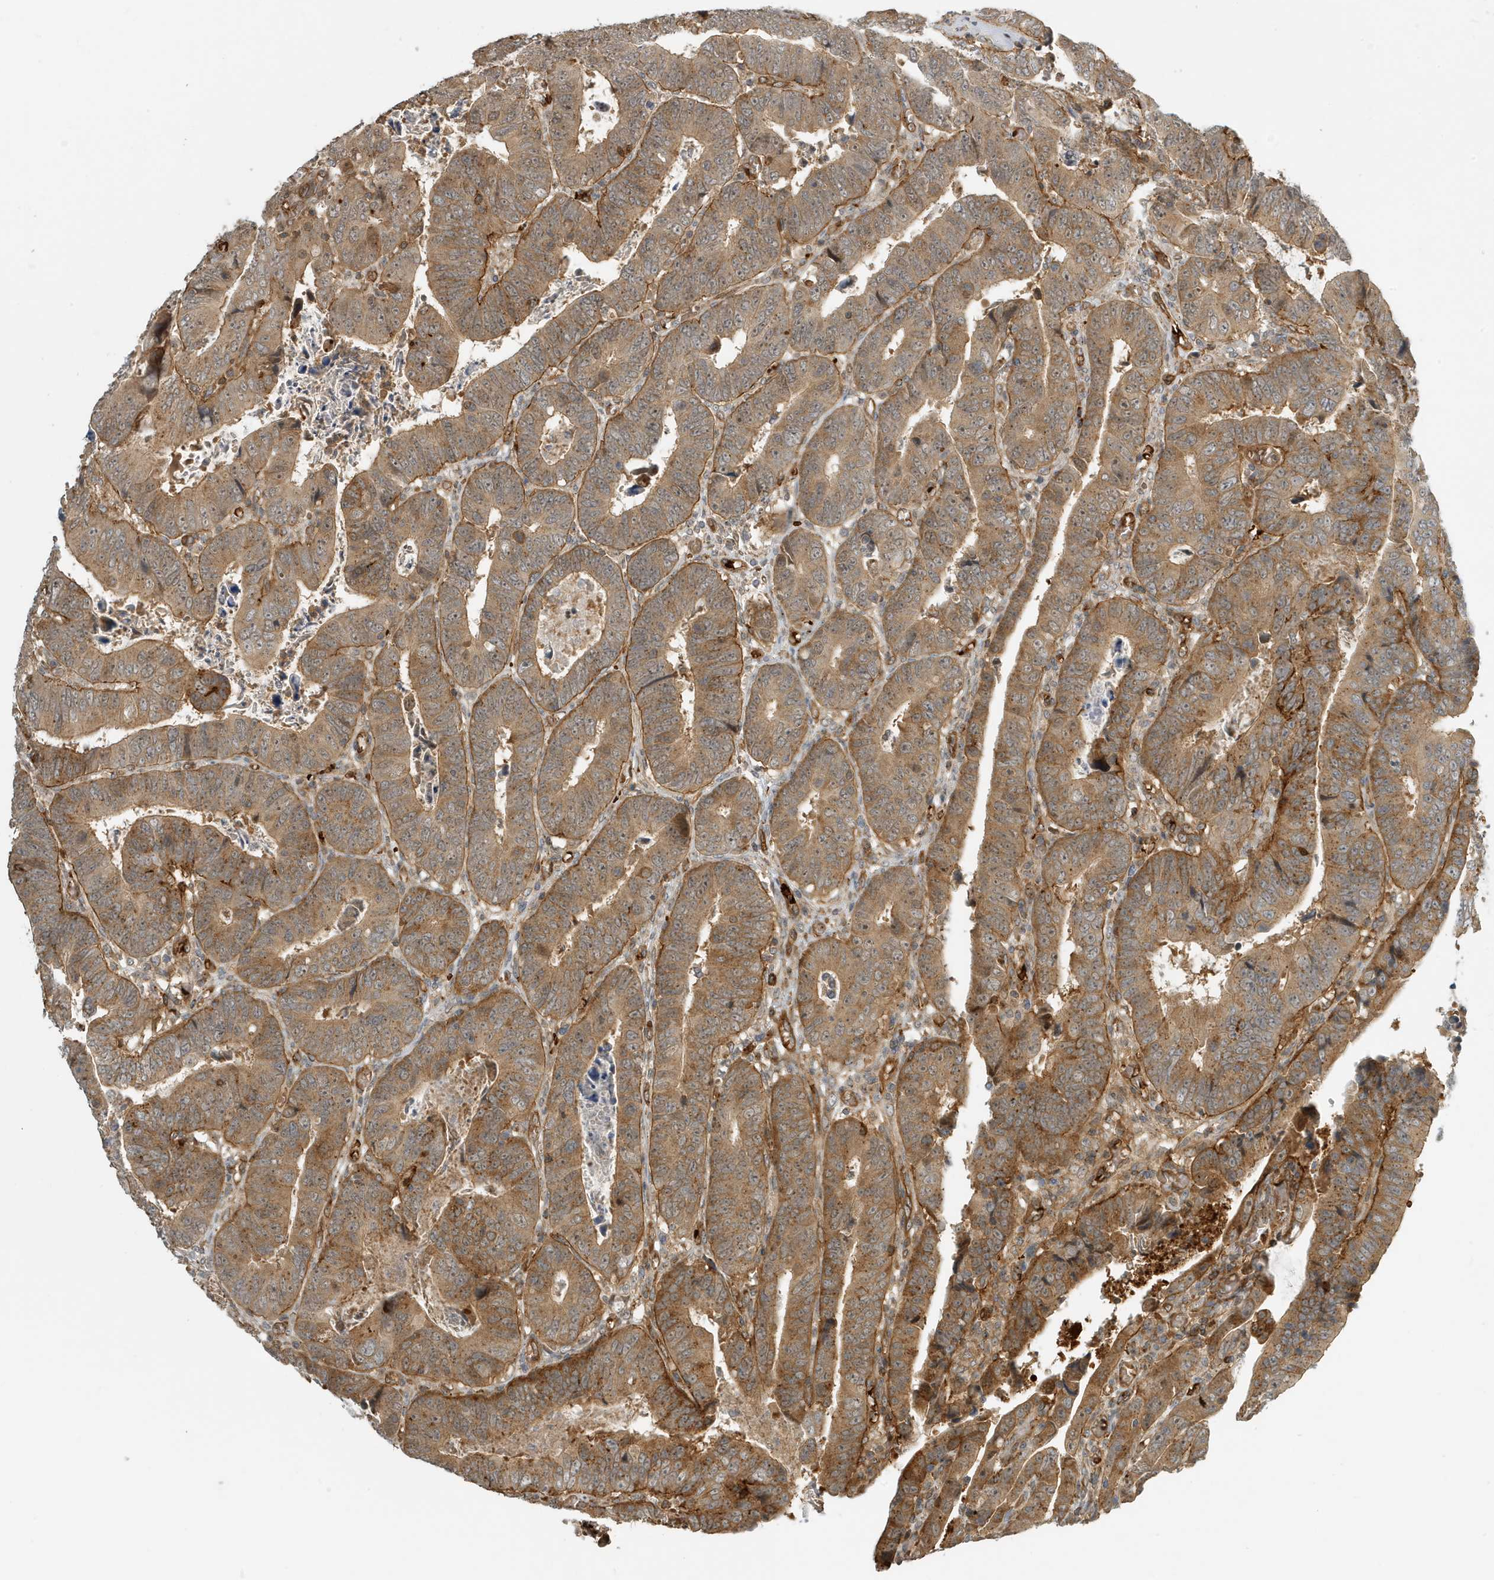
{"staining": {"intensity": "moderate", "quantity": ">75%", "location": "cytoplasmic/membranous"}, "tissue": "colorectal cancer", "cell_type": "Tumor cells", "image_type": "cancer", "snomed": [{"axis": "morphology", "description": "Normal tissue, NOS"}, {"axis": "morphology", "description": "Adenocarcinoma, NOS"}, {"axis": "topography", "description": "Rectum"}], "caption": "Colorectal cancer stained with a brown dye demonstrates moderate cytoplasmic/membranous positive staining in about >75% of tumor cells.", "gene": "FYCO1", "patient": {"sex": "female", "age": 65}}